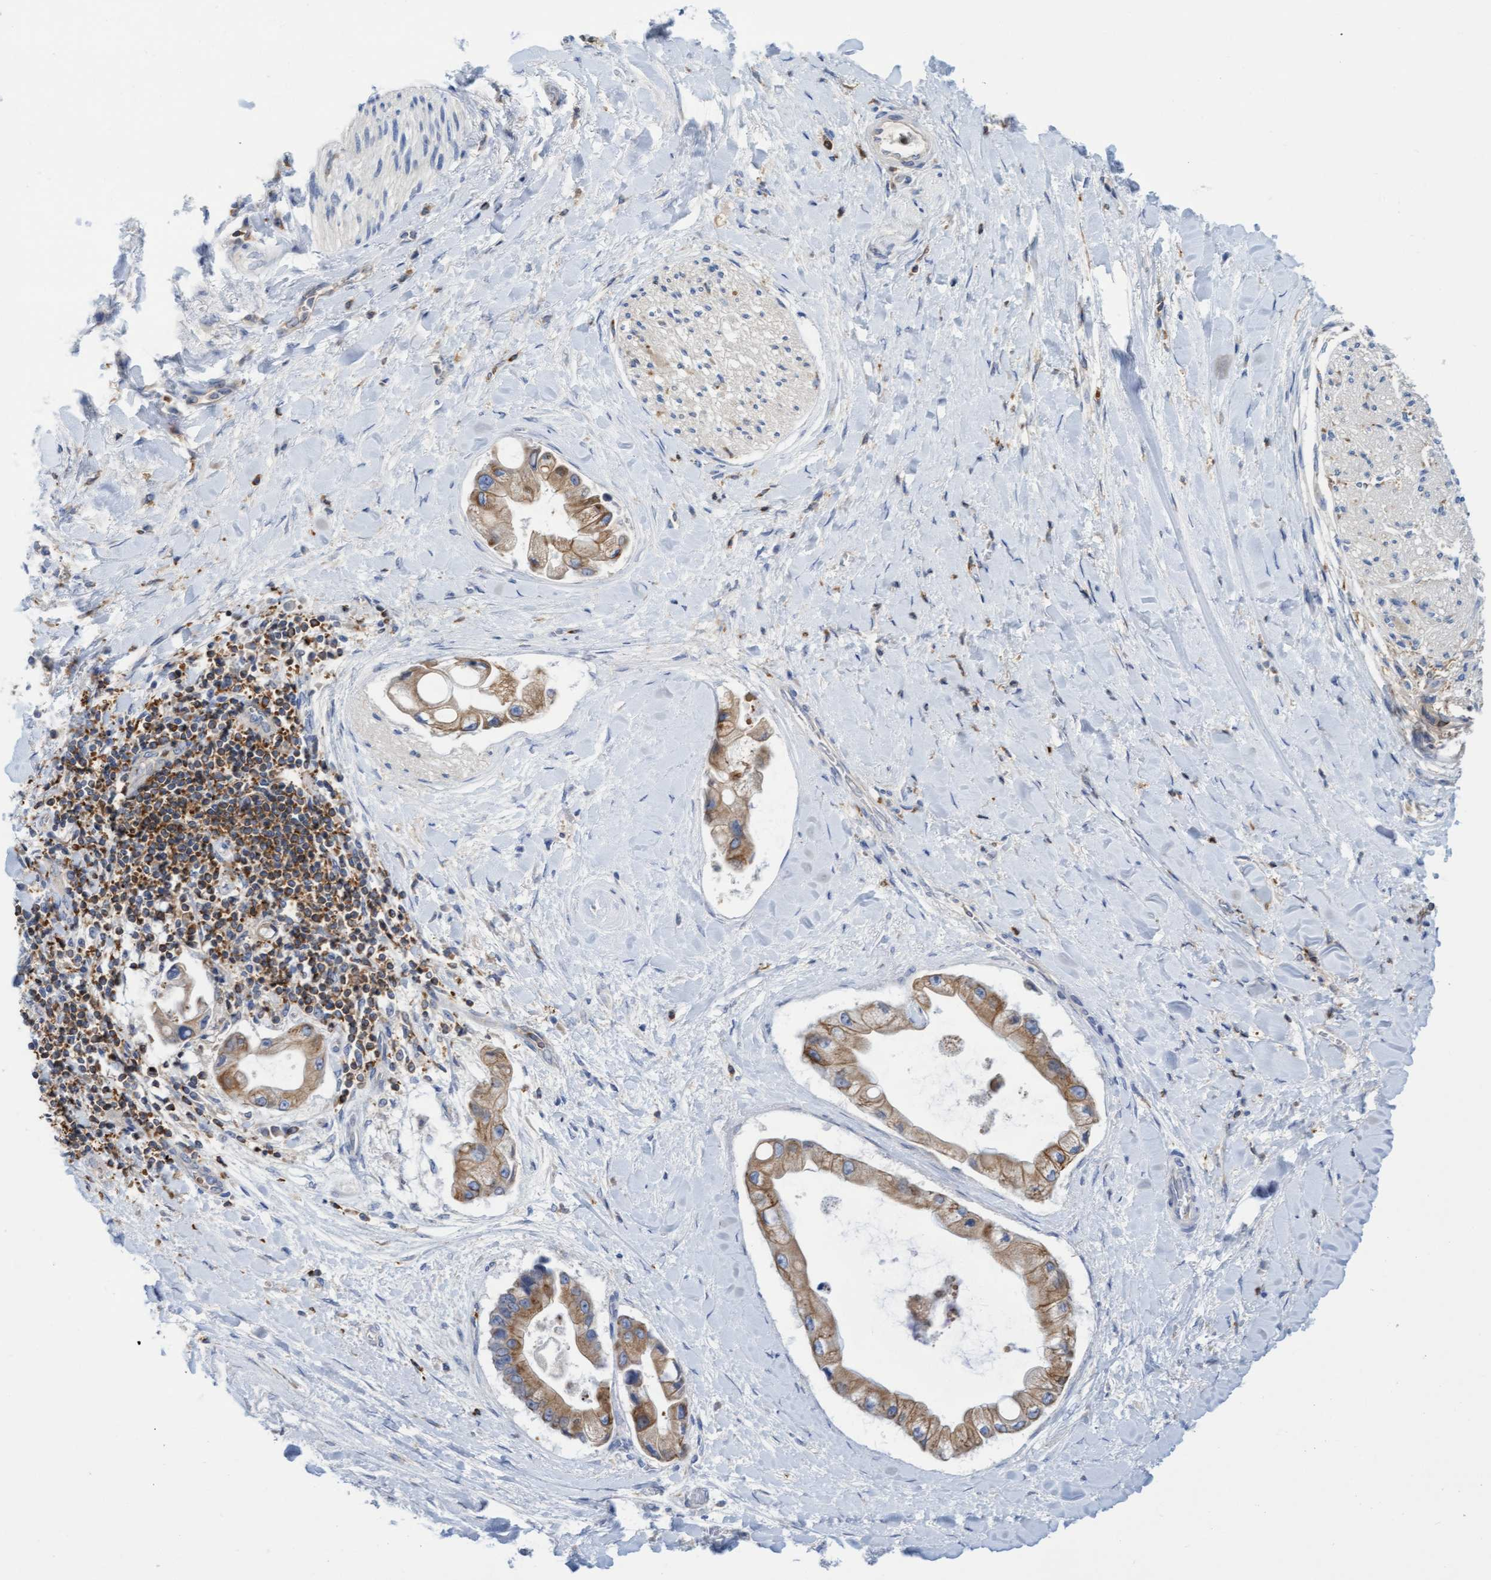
{"staining": {"intensity": "moderate", "quantity": ">75%", "location": "cytoplasmic/membranous"}, "tissue": "liver cancer", "cell_type": "Tumor cells", "image_type": "cancer", "snomed": [{"axis": "morphology", "description": "Cholangiocarcinoma"}, {"axis": "topography", "description": "Liver"}], "caption": "Moderate cytoplasmic/membranous protein expression is appreciated in approximately >75% of tumor cells in liver cancer (cholangiocarcinoma).", "gene": "FNBP1", "patient": {"sex": "male", "age": 50}}